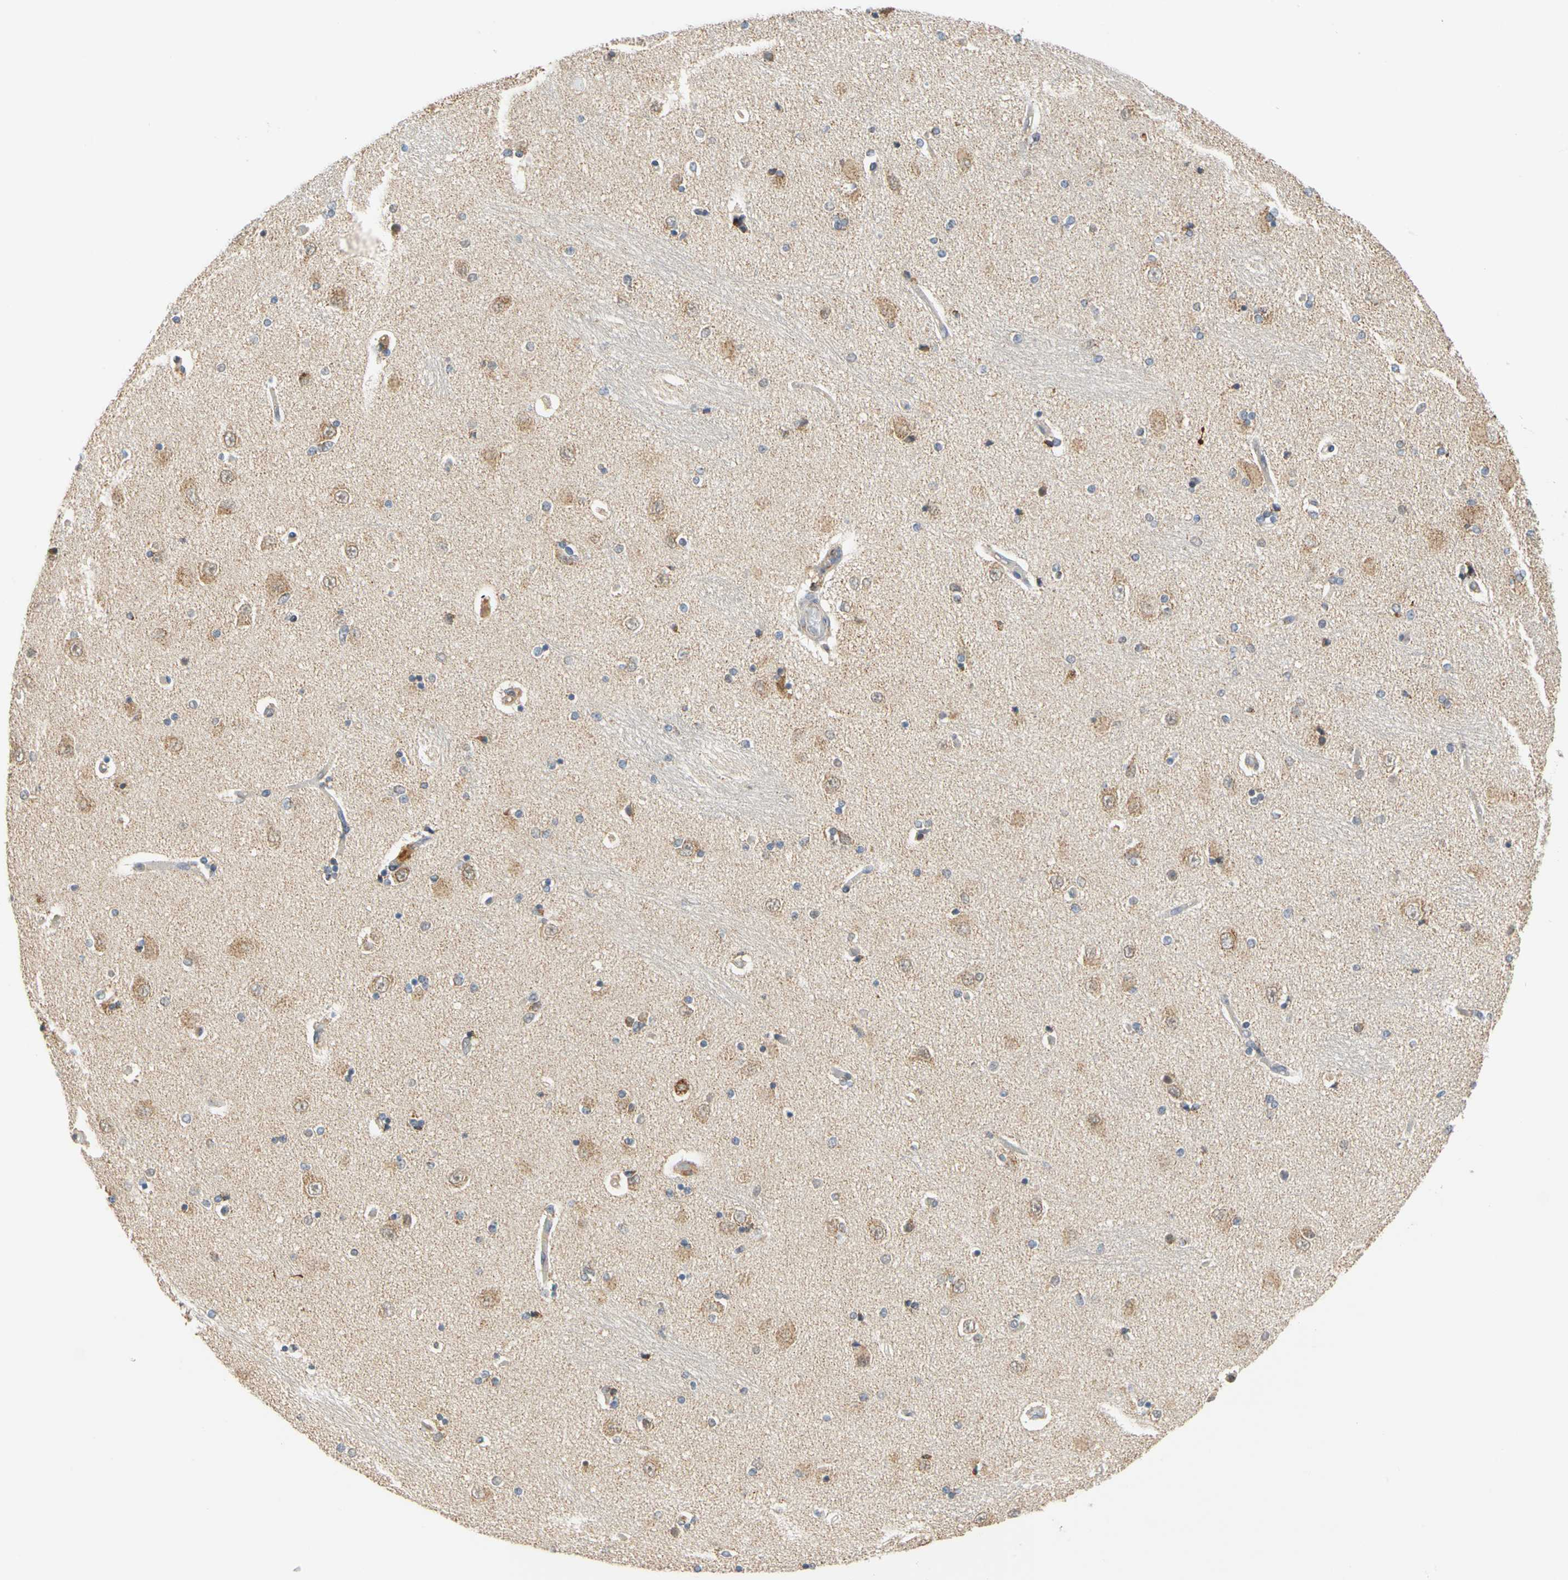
{"staining": {"intensity": "weak", "quantity": "<25%", "location": "cytoplasmic/membranous,nuclear"}, "tissue": "hippocampus", "cell_type": "Glial cells", "image_type": "normal", "snomed": [{"axis": "morphology", "description": "Normal tissue, NOS"}, {"axis": "topography", "description": "Hippocampus"}], "caption": "The histopathology image displays no significant positivity in glial cells of hippocampus. The staining is performed using DAB (3,3'-diaminobenzidine) brown chromogen with nuclei counter-stained in using hematoxylin.", "gene": "SFXN3", "patient": {"sex": "female", "age": 54}}